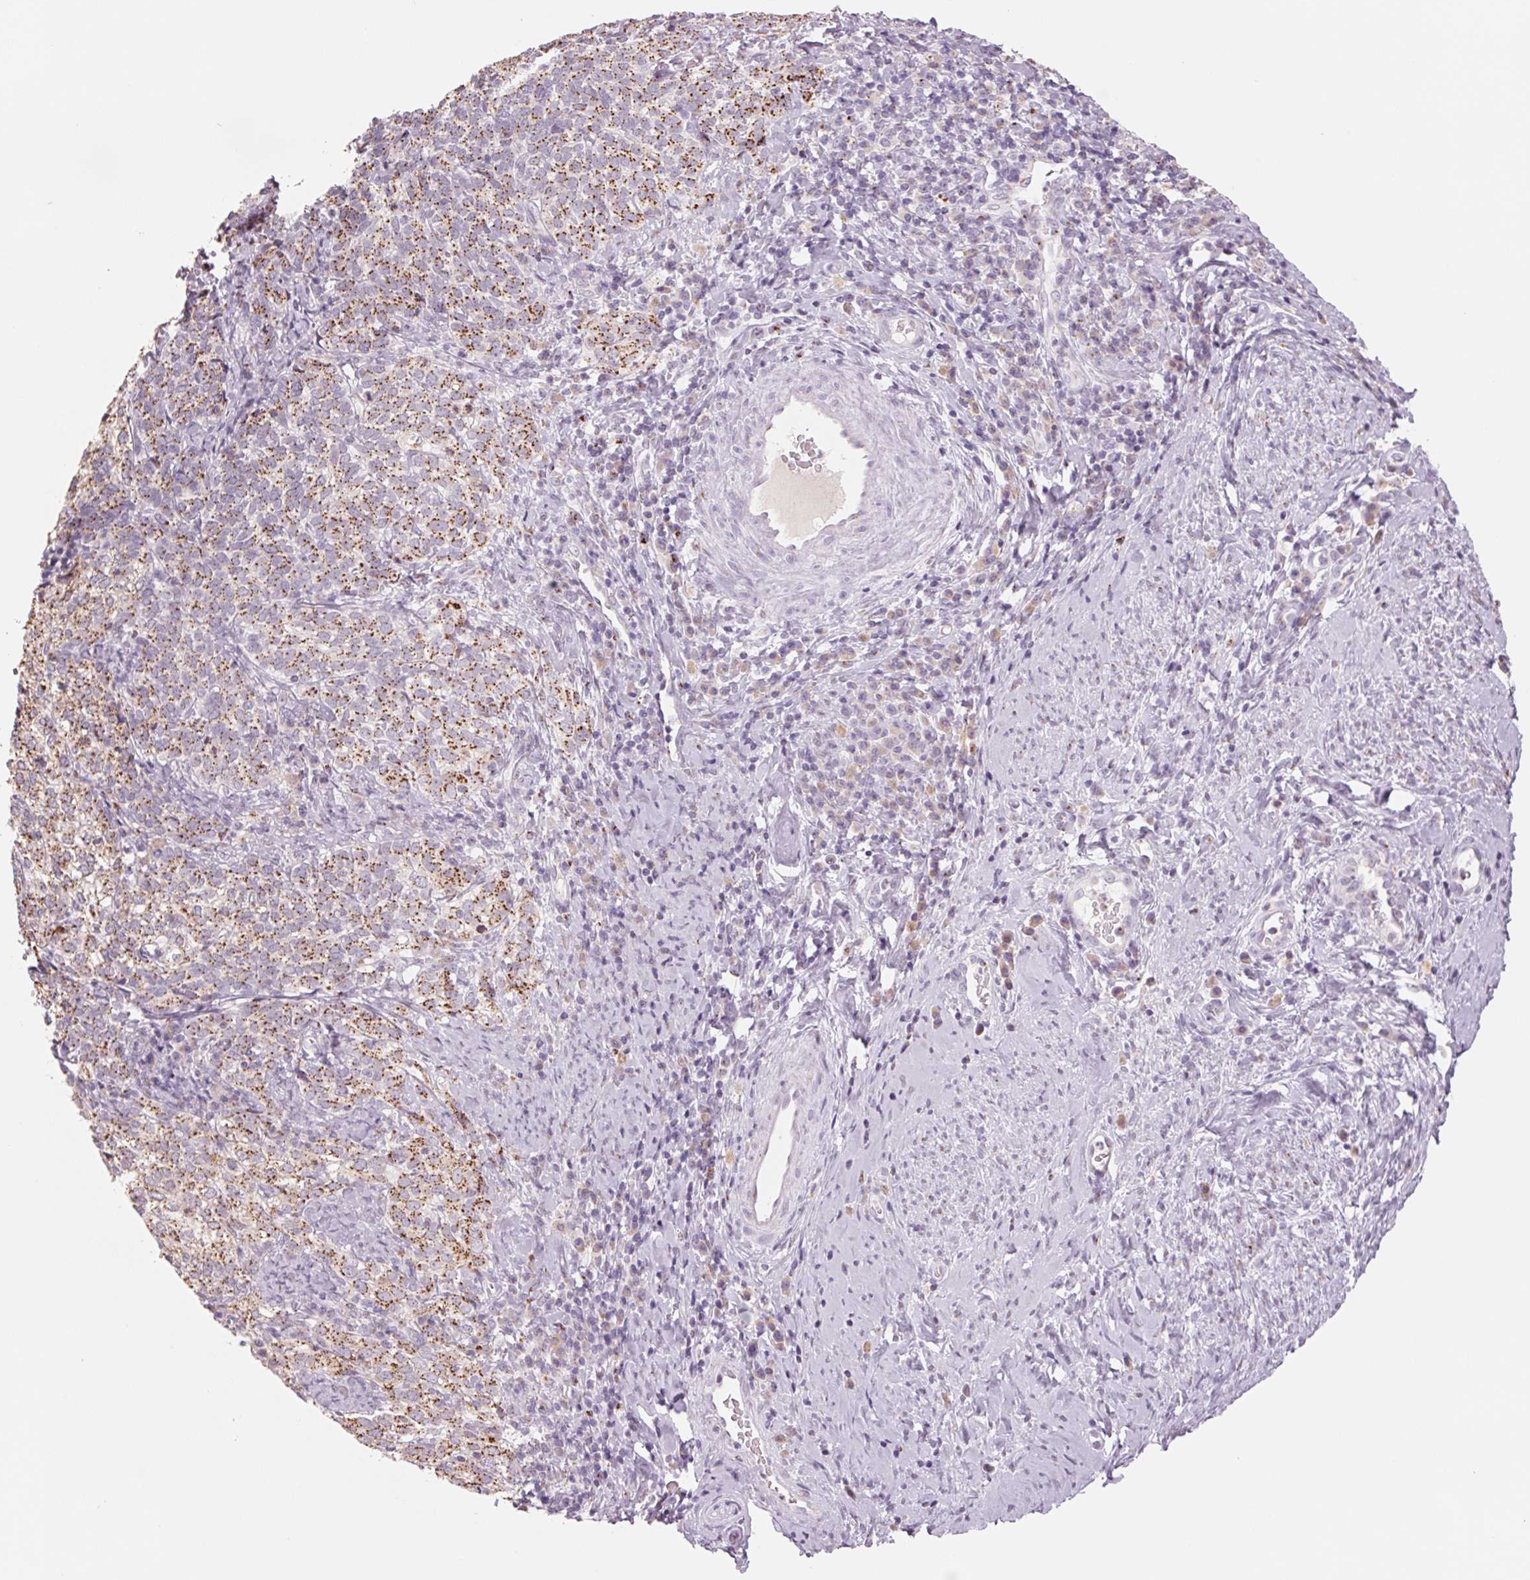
{"staining": {"intensity": "moderate", "quantity": ">75%", "location": "cytoplasmic/membranous"}, "tissue": "cervical cancer", "cell_type": "Tumor cells", "image_type": "cancer", "snomed": [{"axis": "morphology", "description": "Normal tissue, NOS"}, {"axis": "morphology", "description": "Squamous cell carcinoma, NOS"}, {"axis": "topography", "description": "Vagina"}, {"axis": "topography", "description": "Cervix"}], "caption": "Cervical squamous cell carcinoma stained for a protein (brown) reveals moderate cytoplasmic/membranous positive staining in approximately >75% of tumor cells.", "gene": "GALNT7", "patient": {"sex": "female", "age": 45}}